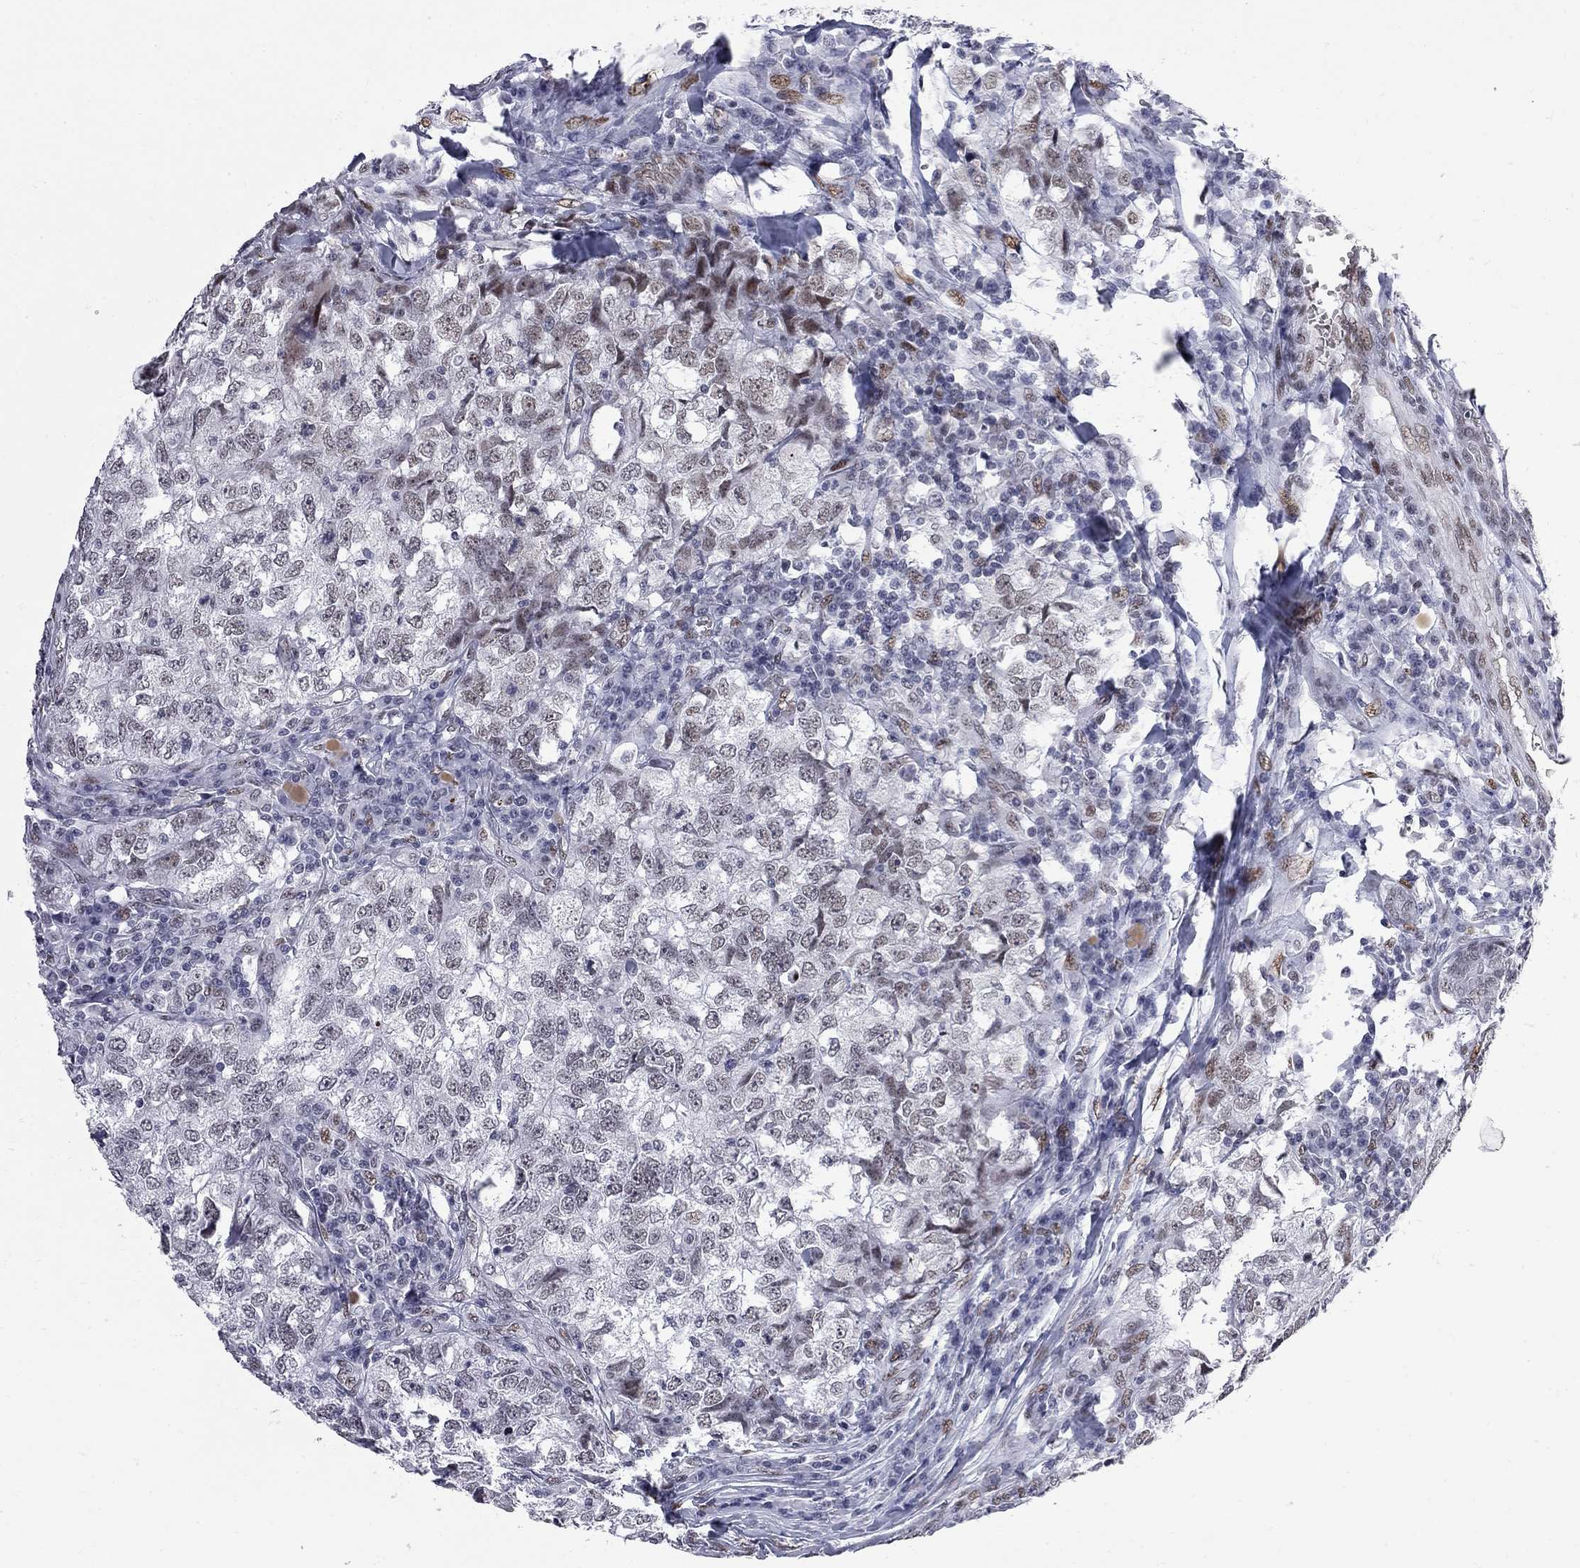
{"staining": {"intensity": "weak", "quantity": "<25%", "location": "nuclear"}, "tissue": "breast cancer", "cell_type": "Tumor cells", "image_type": "cancer", "snomed": [{"axis": "morphology", "description": "Duct carcinoma"}, {"axis": "topography", "description": "Breast"}], "caption": "Immunohistochemistry (IHC) of breast cancer displays no positivity in tumor cells.", "gene": "ZBTB47", "patient": {"sex": "female", "age": 30}}